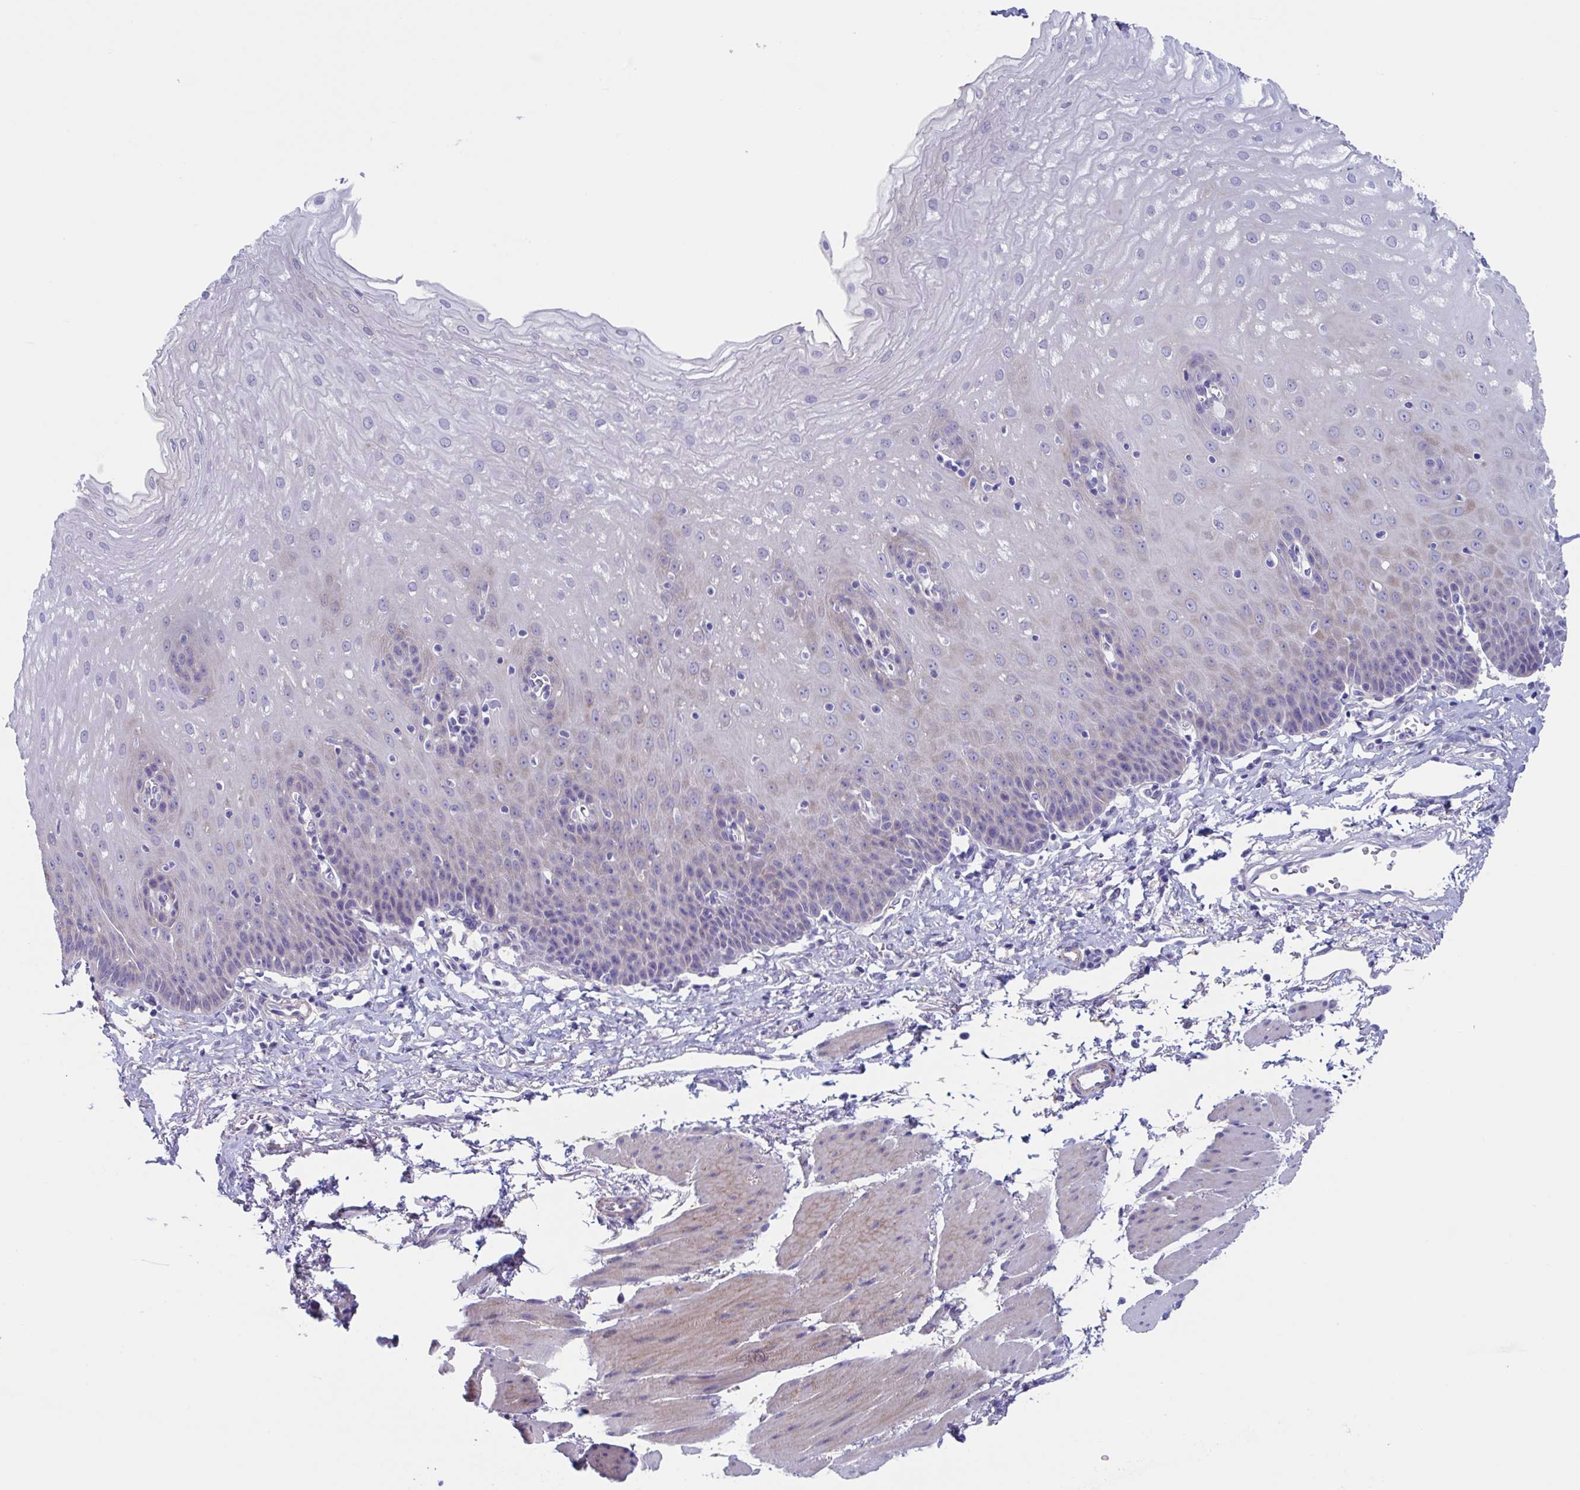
{"staining": {"intensity": "weak", "quantity": "<25%", "location": "cytoplasmic/membranous"}, "tissue": "esophagus", "cell_type": "Squamous epithelial cells", "image_type": "normal", "snomed": [{"axis": "morphology", "description": "Normal tissue, NOS"}, {"axis": "topography", "description": "Esophagus"}], "caption": "A high-resolution micrograph shows immunohistochemistry (IHC) staining of unremarkable esophagus, which demonstrates no significant expression in squamous epithelial cells.", "gene": "LPIN3", "patient": {"sex": "female", "age": 81}}